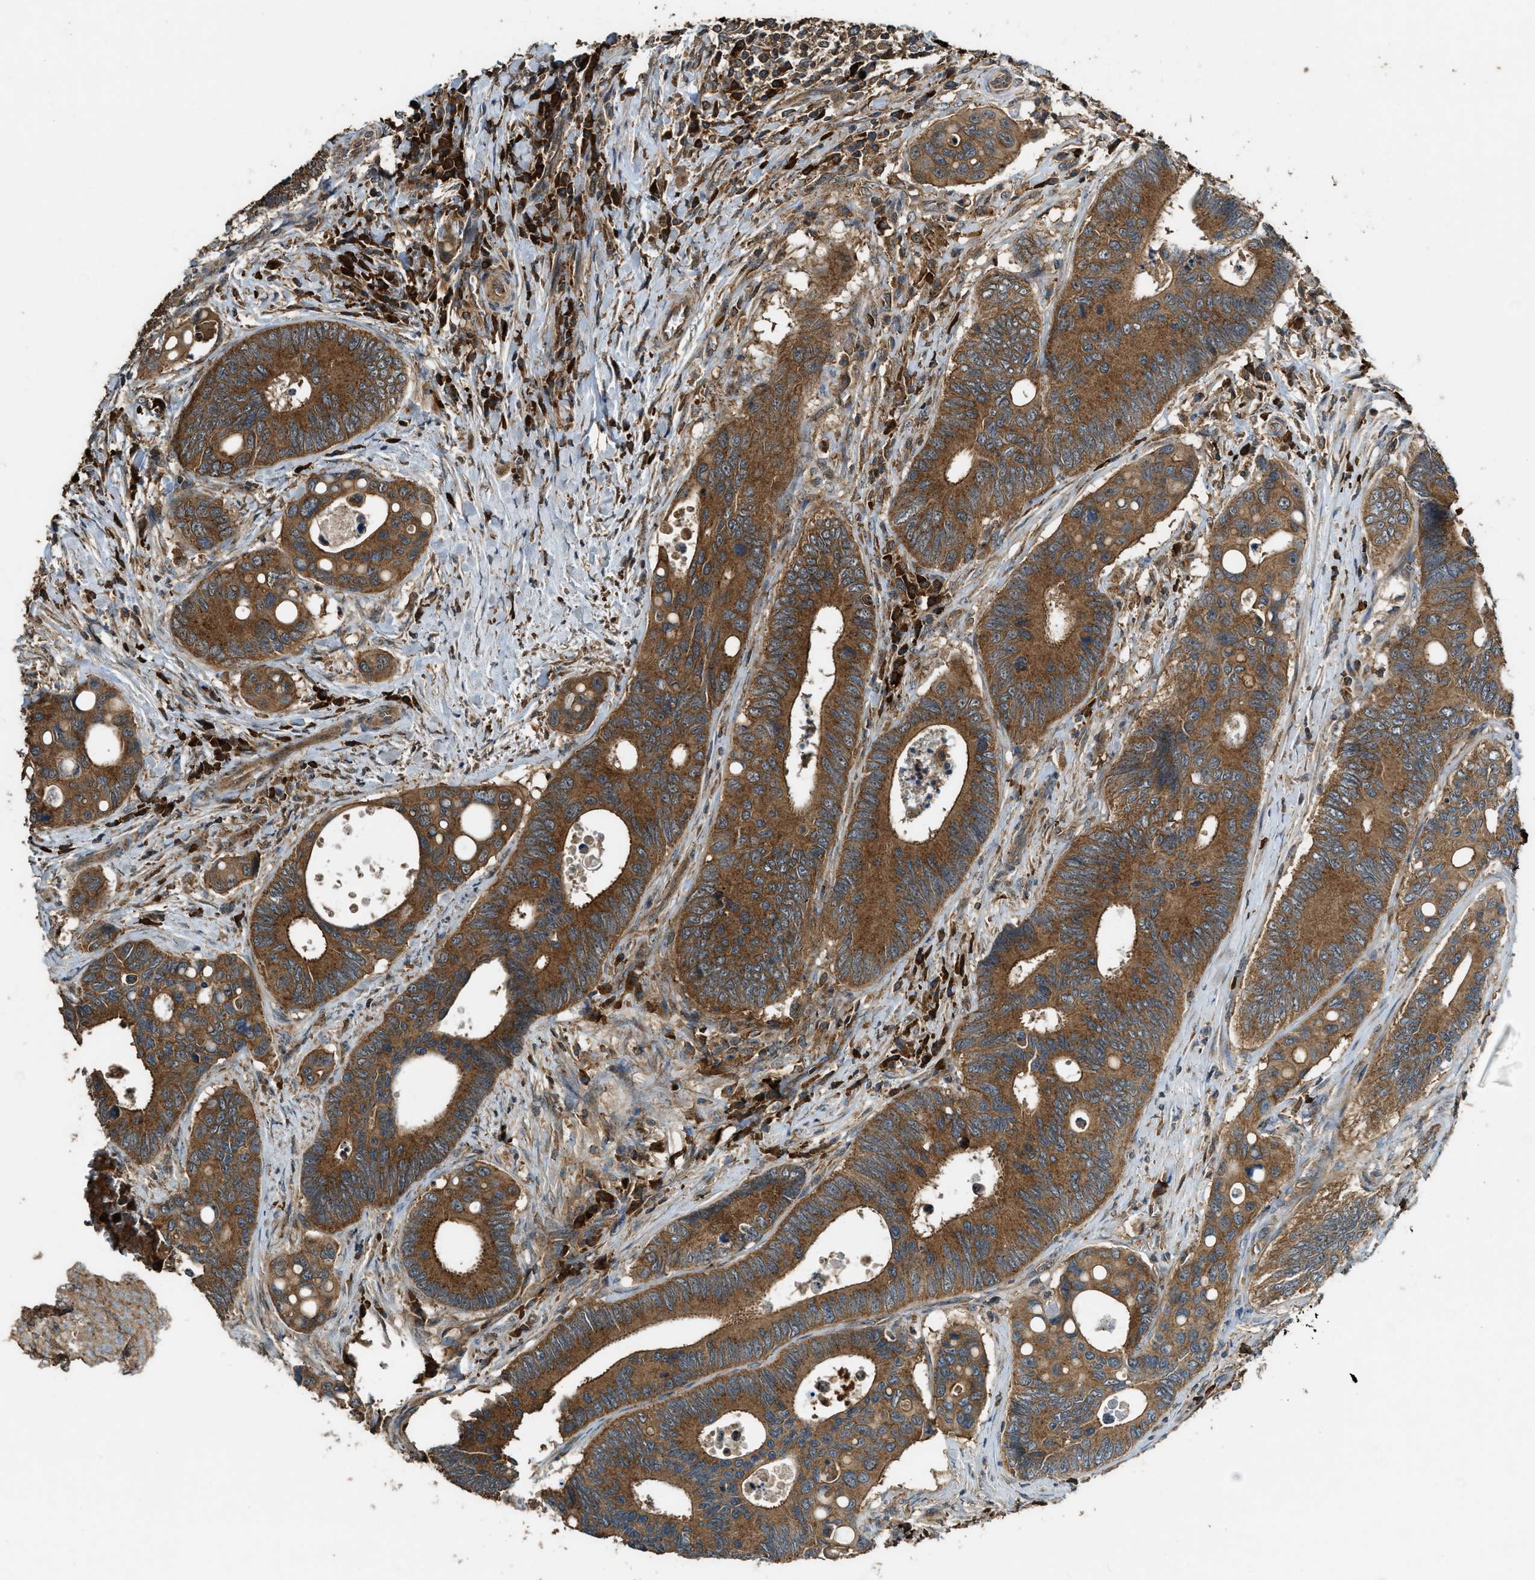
{"staining": {"intensity": "strong", "quantity": ">75%", "location": "cytoplasmic/membranous"}, "tissue": "colorectal cancer", "cell_type": "Tumor cells", "image_type": "cancer", "snomed": [{"axis": "morphology", "description": "Inflammation, NOS"}, {"axis": "morphology", "description": "Adenocarcinoma, NOS"}, {"axis": "topography", "description": "Colon"}], "caption": "Approximately >75% of tumor cells in colorectal cancer display strong cytoplasmic/membranous protein staining as visualized by brown immunohistochemical staining.", "gene": "MAP3K8", "patient": {"sex": "male", "age": 72}}